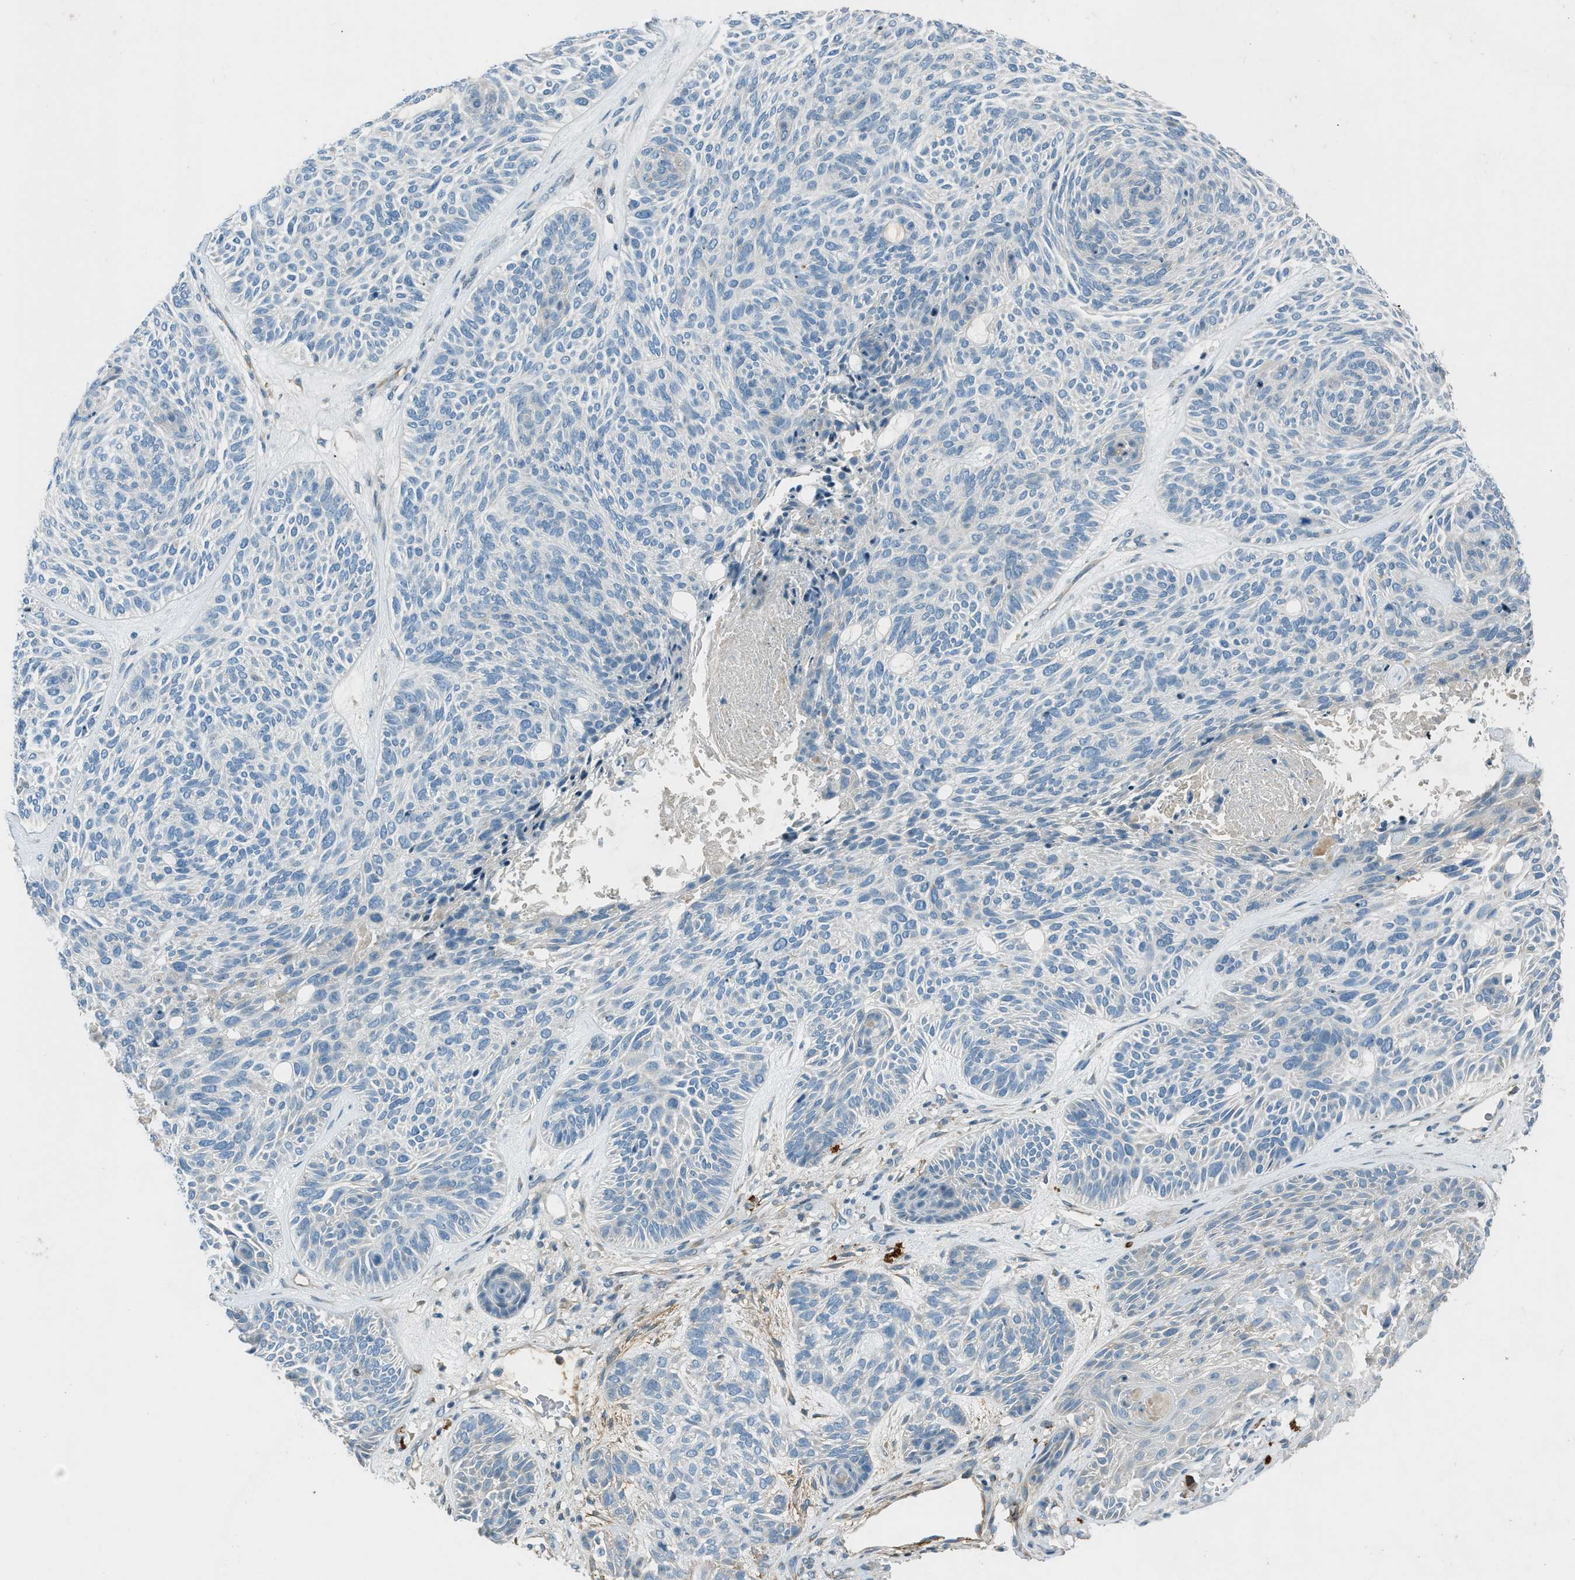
{"staining": {"intensity": "negative", "quantity": "none", "location": "none"}, "tissue": "skin cancer", "cell_type": "Tumor cells", "image_type": "cancer", "snomed": [{"axis": "morphology", "description": "Basal cell carcinoma"}, {"axis": "topography", "description": "Skin"}], "caption": "Protein analysis of skin cancer exhibits no significant expression in tumor cells.", "gene": "FBLN2", "patient": {"sex": "male", "age": 55}}